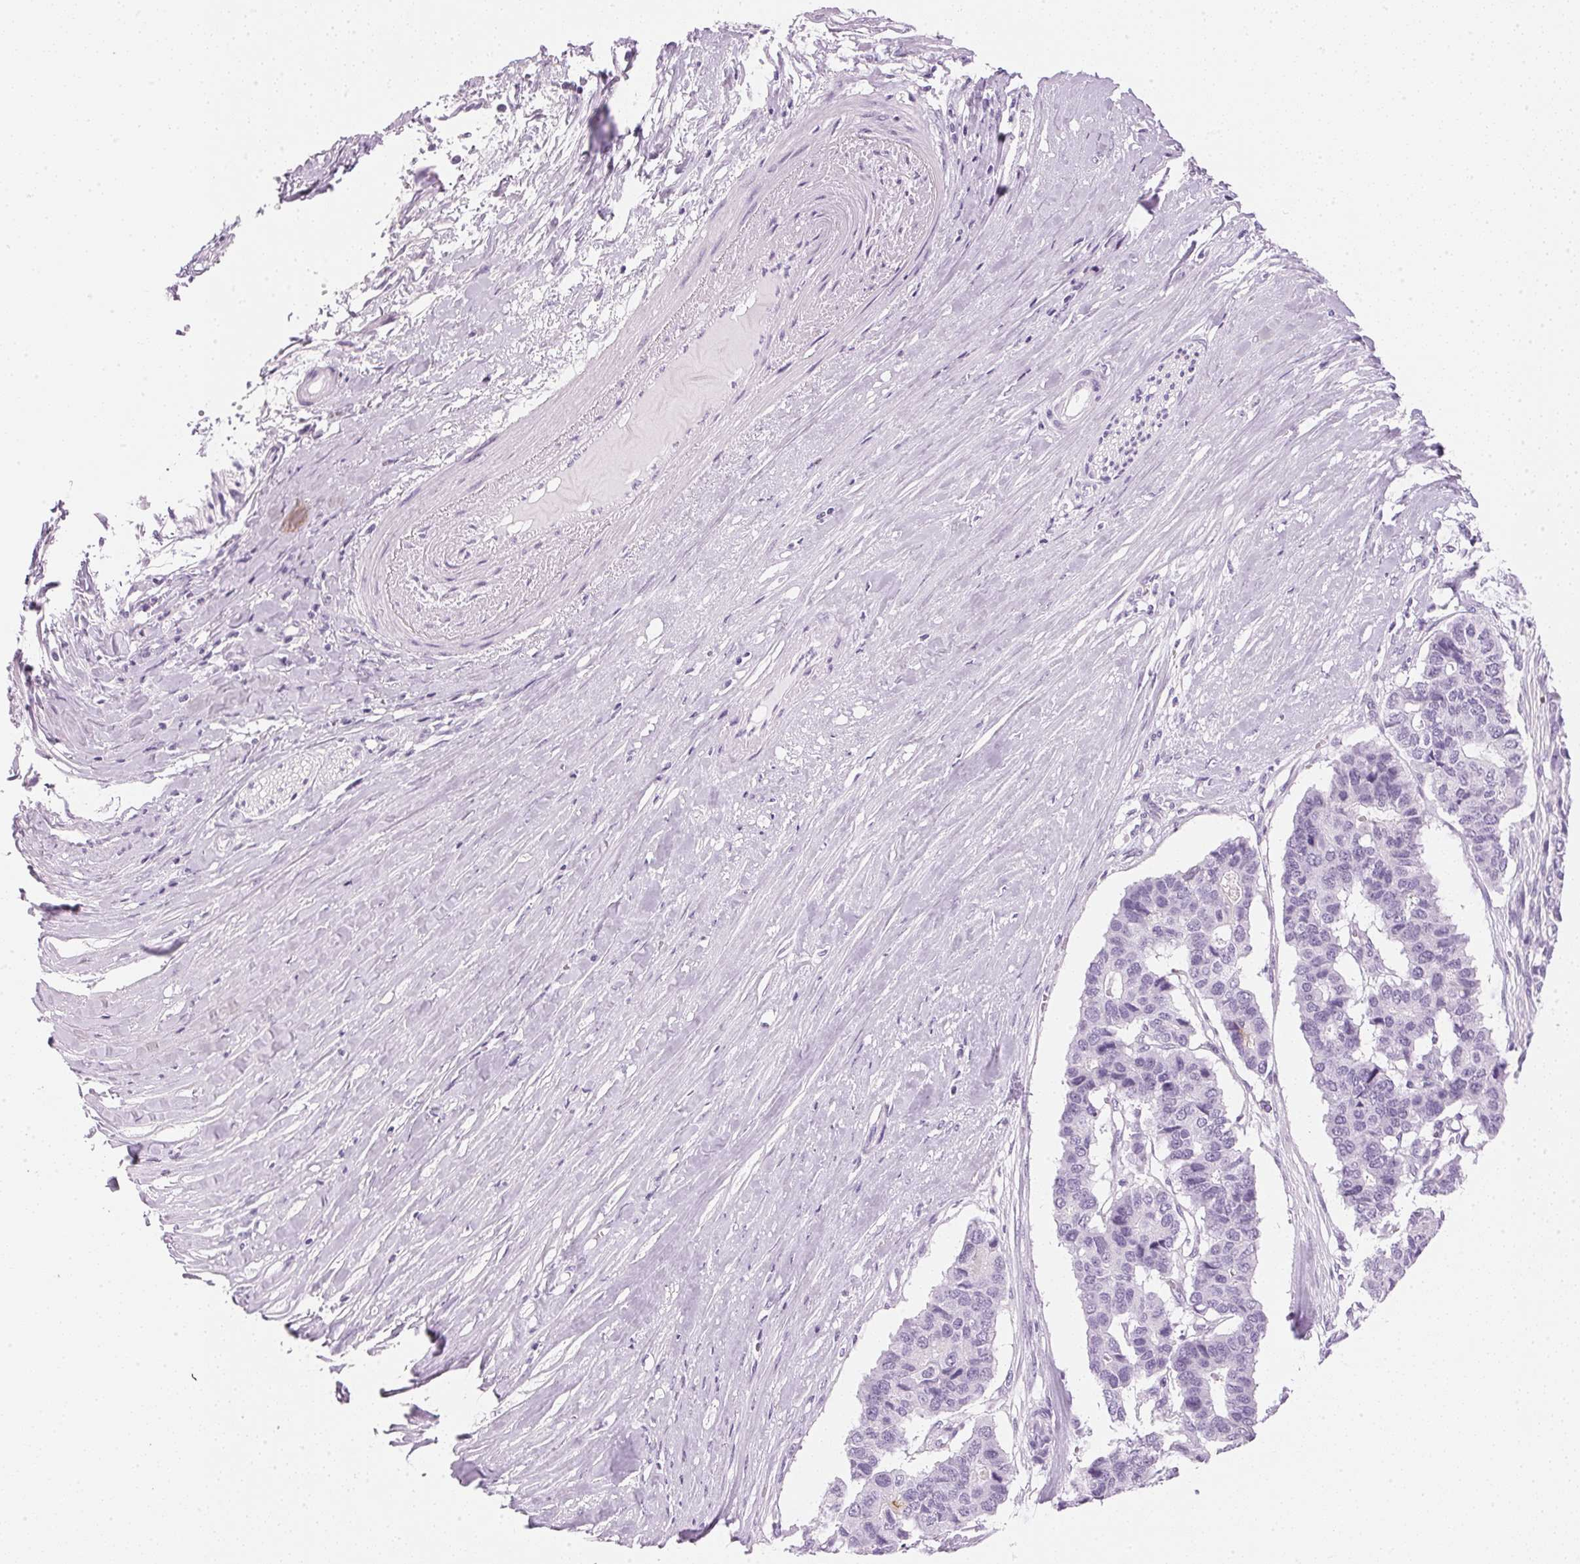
{"staining": {"intensity": "moderate", "quantity": "<25%", "location": "cytoplasmic/membranous"}, "tissue": "pancreatic cancer", "cell_type": "Tumor cells", "image_type": "cancer", "snomed": [{"axis": "morphology", "description": "Adenocarcinoma, NOS"}, {"axis": "topography", "description": "Pancreas"}], "caption": "Pancreatic cancer stained for a protein displays moderate cytoplasmic/membranous positivity in tumor cells.", "gene": "IGFBP1", "patient": {"sex": "male", "age": 50}}